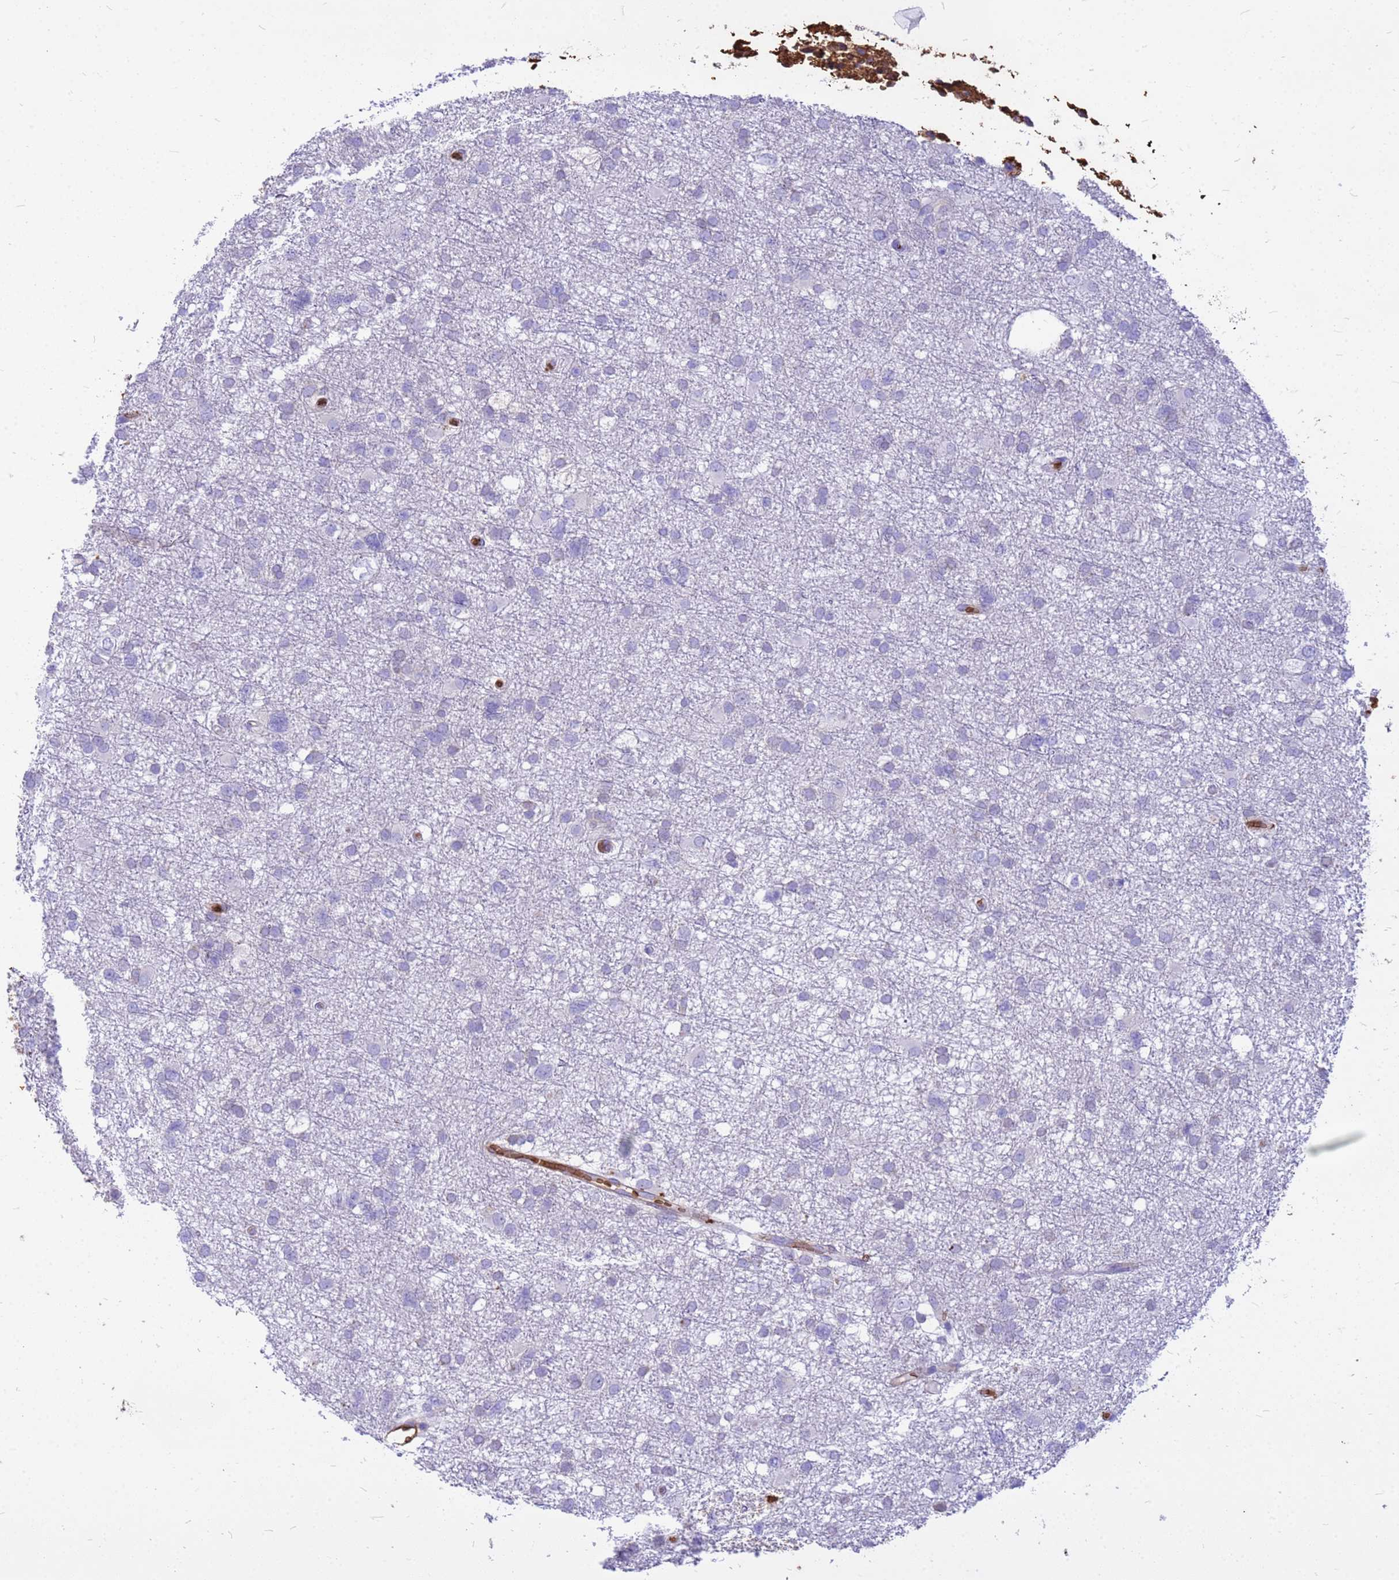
{"staining": {"intensity": "negative", "quantity": "none", "location": "none"}, "tissue": "glioma", "cell_type": "Tumor cells", "image_type": "cancer", "snomed": [{"axis": "morphology", "description": "Glioma, malignant, High grade"}, {"axis": "topography", "description": "Brain"}], "caption": "DAB immunohistochemical staining of glioma displays no significant positivity in tumor cells.", "gene": "HBA2", "patient": {"sex": "male", "age": 61}}